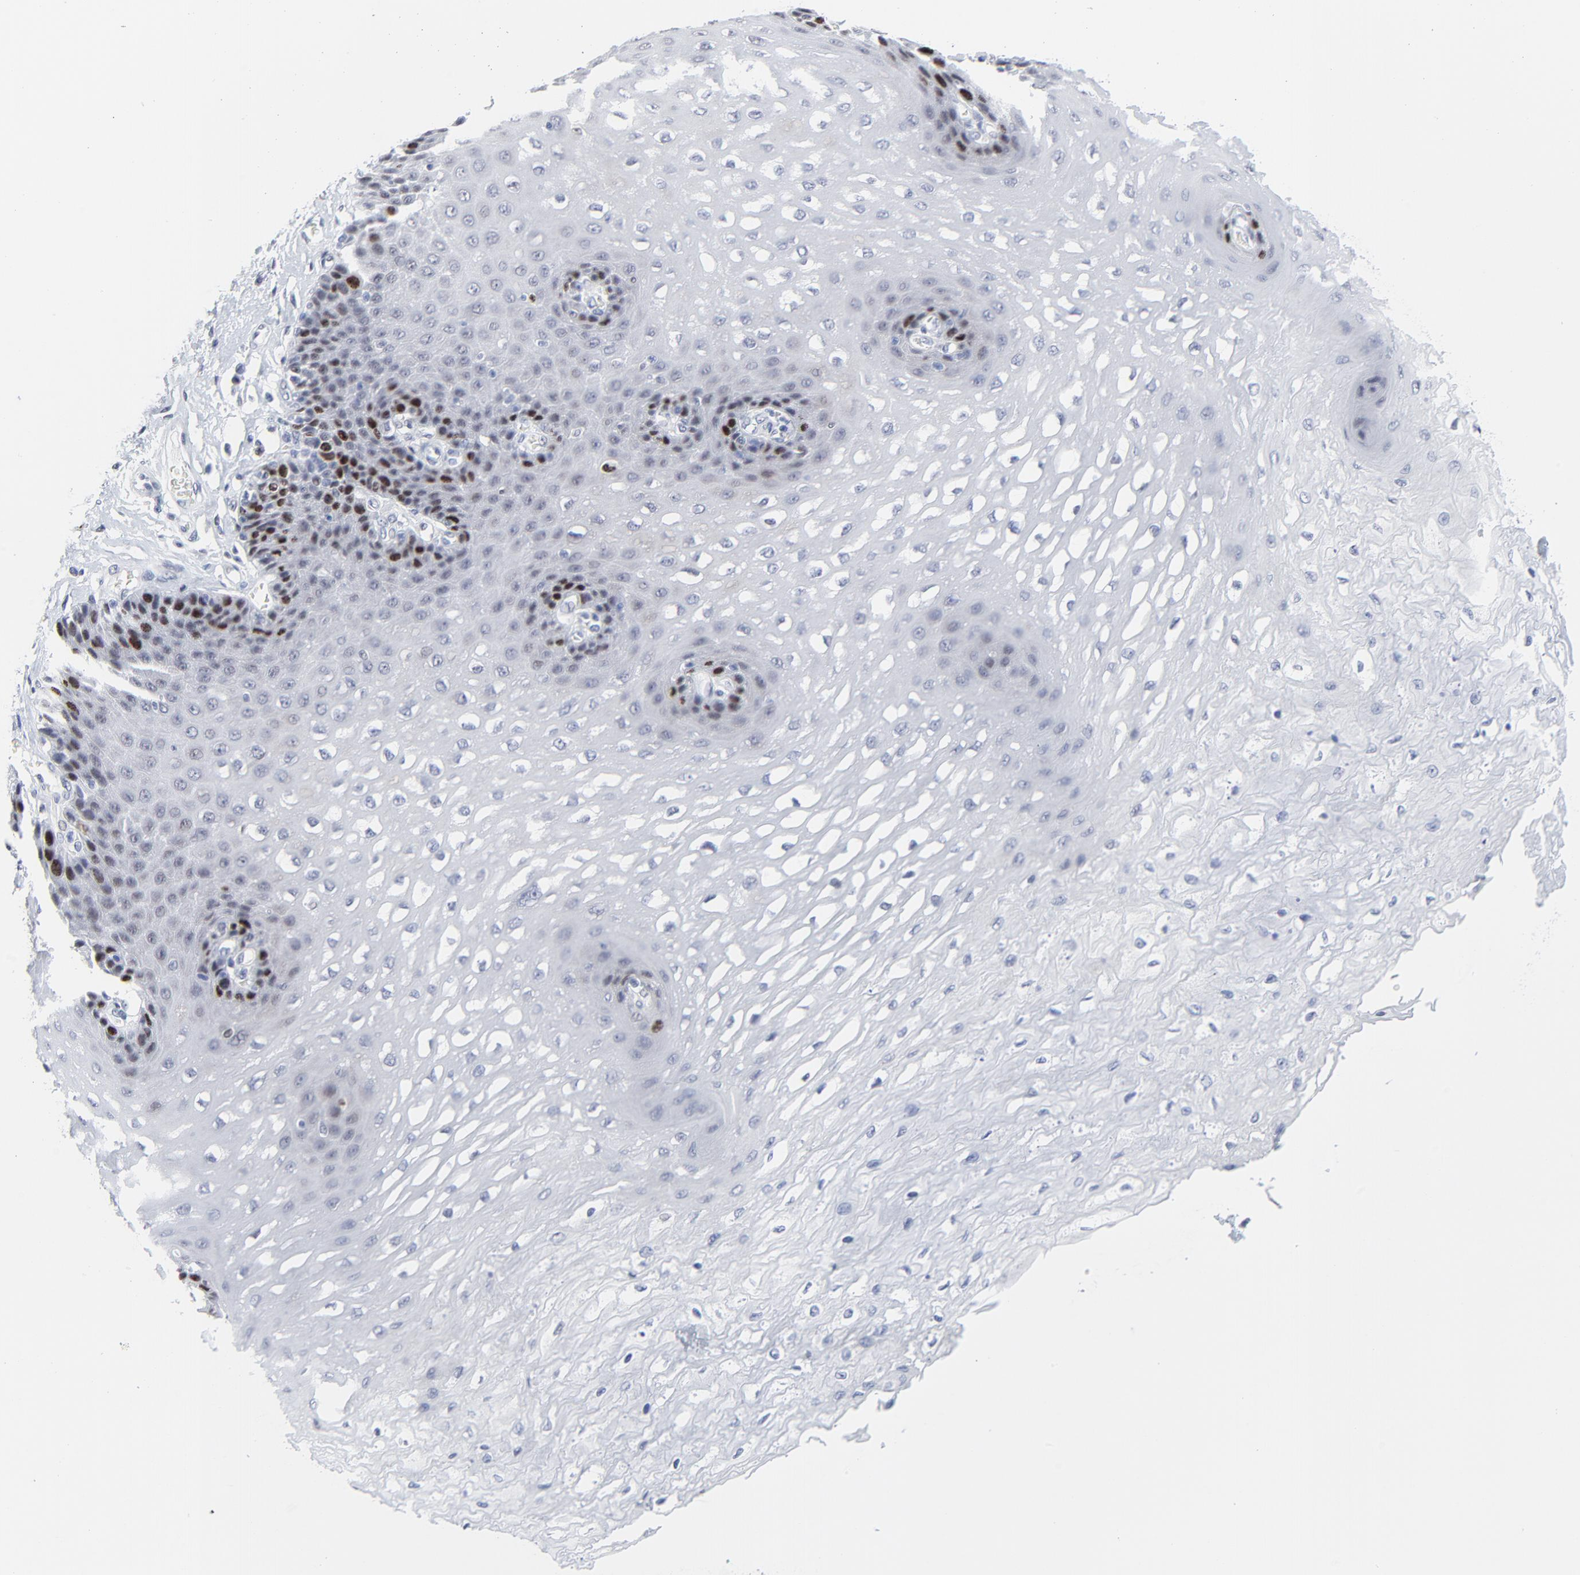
{"staining": {"intensity": "moderate", "quantity": "<25%", "location": "nuclear"}, "tissue": "esophagus", "cell_type": "Squamous epithelial cells", "image_type": "normal", "snomed": [{"axis": "morphology", "description": "Normal tissue, NOS"}, {"axis": "topography", "description": "Esophagus"}], "caption": "High-magnification brightfield microscopy of normal esophagus stained with DAB (3,3'-diaminobenzidine) (brown) and counterstained with hematoxylin (blue). squamous epithelial cells exhibit moderate nuclear staining is appreciated in approximately<25% of cells. Immunohistochemistry stains the protein of interest in brown and the nuclei are stained blue.", "gene": "ZNF589", "patient": {"sex": "female", "age": 72}}